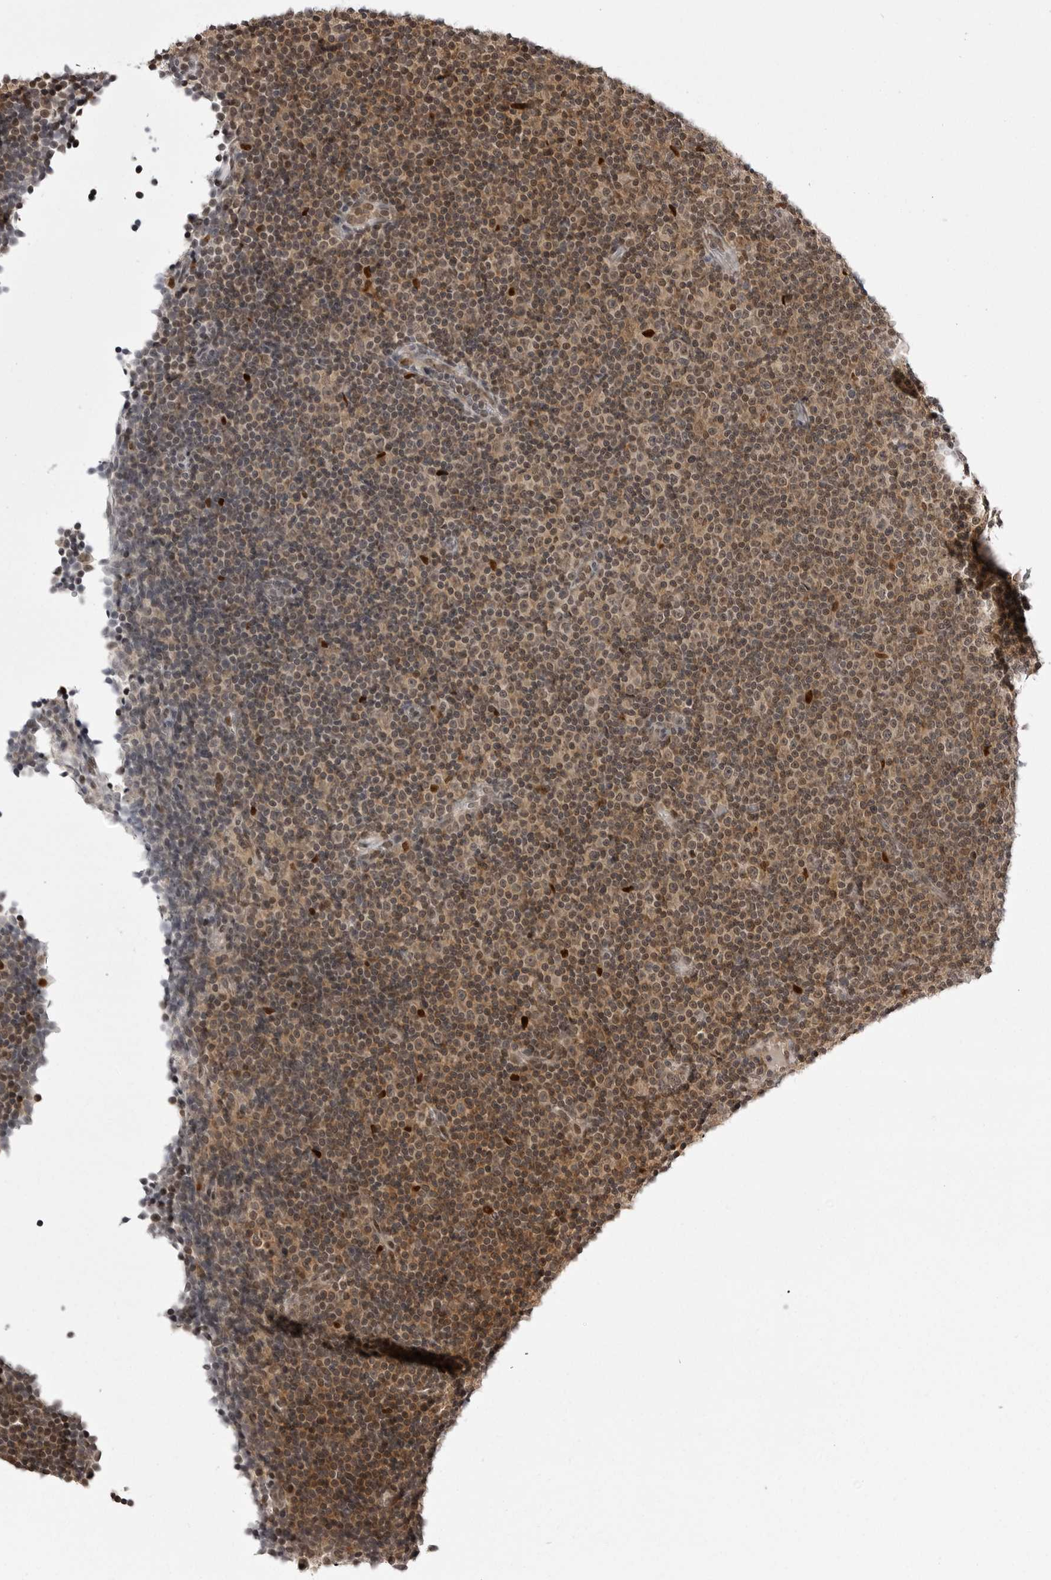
{"staining": {"intensity": "moderate", "quantity": "25%-75%", "location": "nuclear"}, "tissue": "lymphoma", "cell_type": "Tumor cells", "image_type": "cancer", "snomed": [{"axis": "morphology", "description": "Malignant lymphoma, non-Hodgkin's type, Low grade"}, {"axis": "topography", "description": "Lymph node"}], "caption": "Tumor cells exhibit medium levels of moderate nuclear staining in about 25%-75% of cells in lymphoma. Using DAB (brown) and hematoxylin (blue) stains, captured at high magnification using brightfield microscopy.", "gene": "PTK2B", "patient": {"sex": "female", "age": 67}}